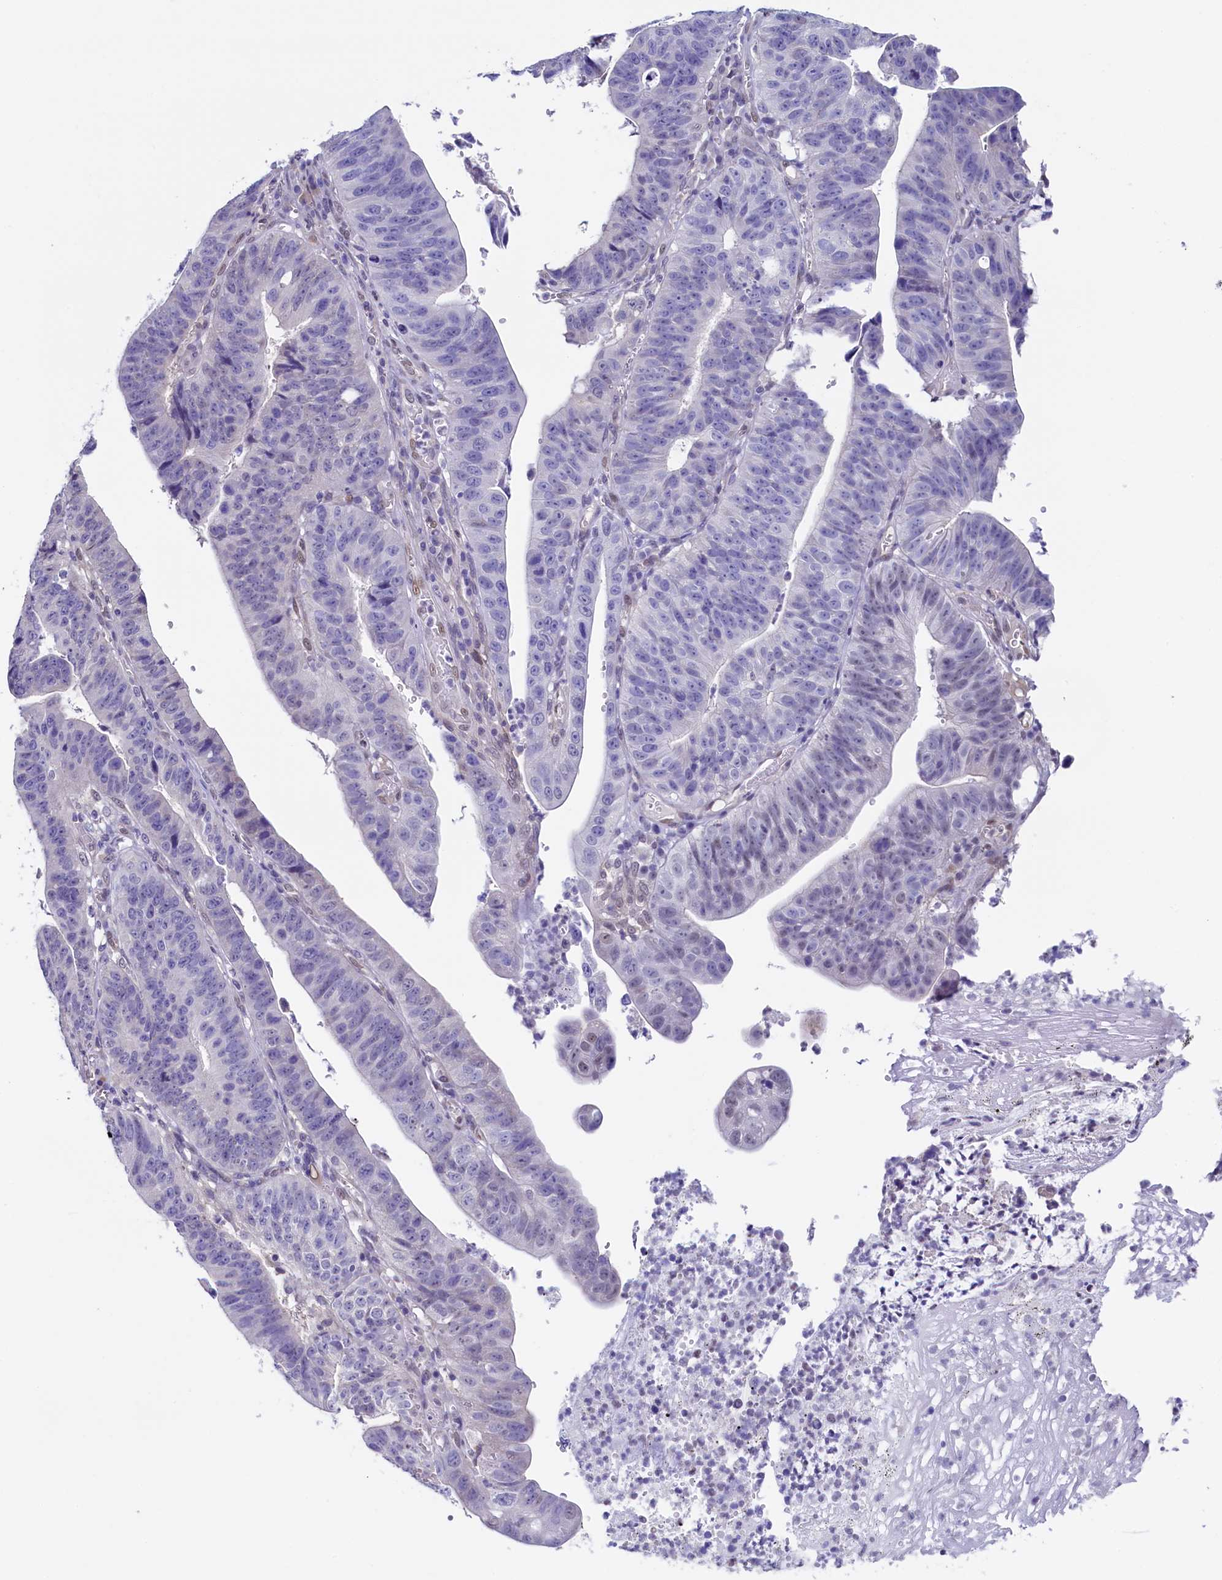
{"staining": {"intensity": "negative", "quantity": "none", "location": "none"}, "tissue": "stomach cancer", "cell_type": "Tumor cells", "image_type": "cancer", "snomed": [{"axis": "morphology", "description": "Adenocarcinoma, NOS"}, {"axis": "topography", "description": "Stomach"}], "caption": "Stomach adenocarcinoma was stained to show a protein in brown. There is no significant positivity in tumor cells. The staining was performed using DAB to visualize the protein expression in brown, while the nuclei were stained in blue with hematoxylin (Magnification: 20x).", "gene": "FLYWCH2", "patient": {"sex": "male", "age": 59}}